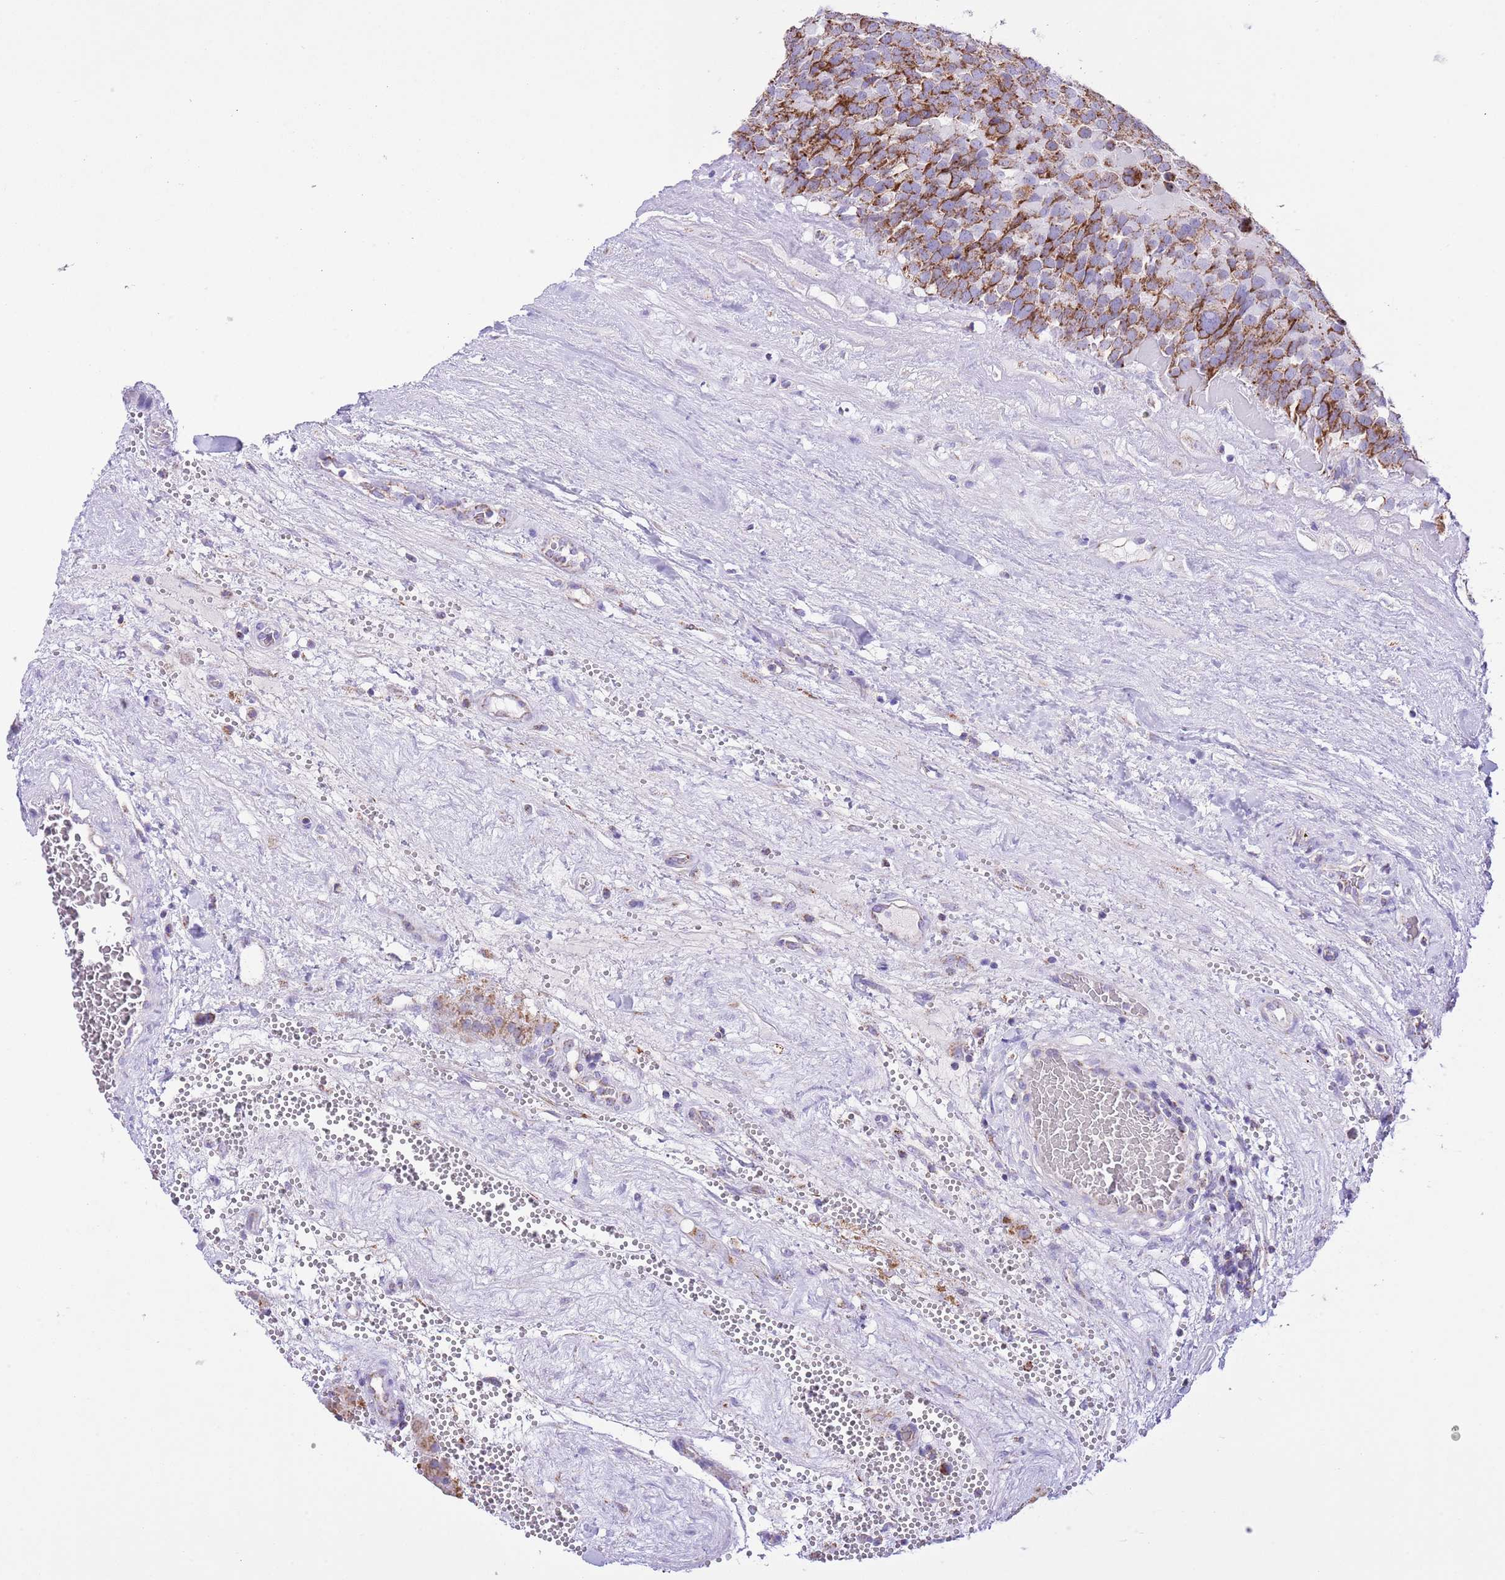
{"staining": {"intensity": "strong", "quantity": ">75%", "location": "cytoplasmic/membranous"}, "tissue": "testis cancer", "cell_type": "Tumor cells", "image_type": "cancer", "snomed": [{"axis": "morphology", "description": "Seminoma, NOS"}, {"axis": "topography", "description": "Testis"}], "caption": "The immunohistochemical stain highlights strong cytoplasmic/membranous positivity in tumor cells of testis seminoma tissue.", "gene": "TEKTIP1", "patient": {"sex": "male", "age": 71}}